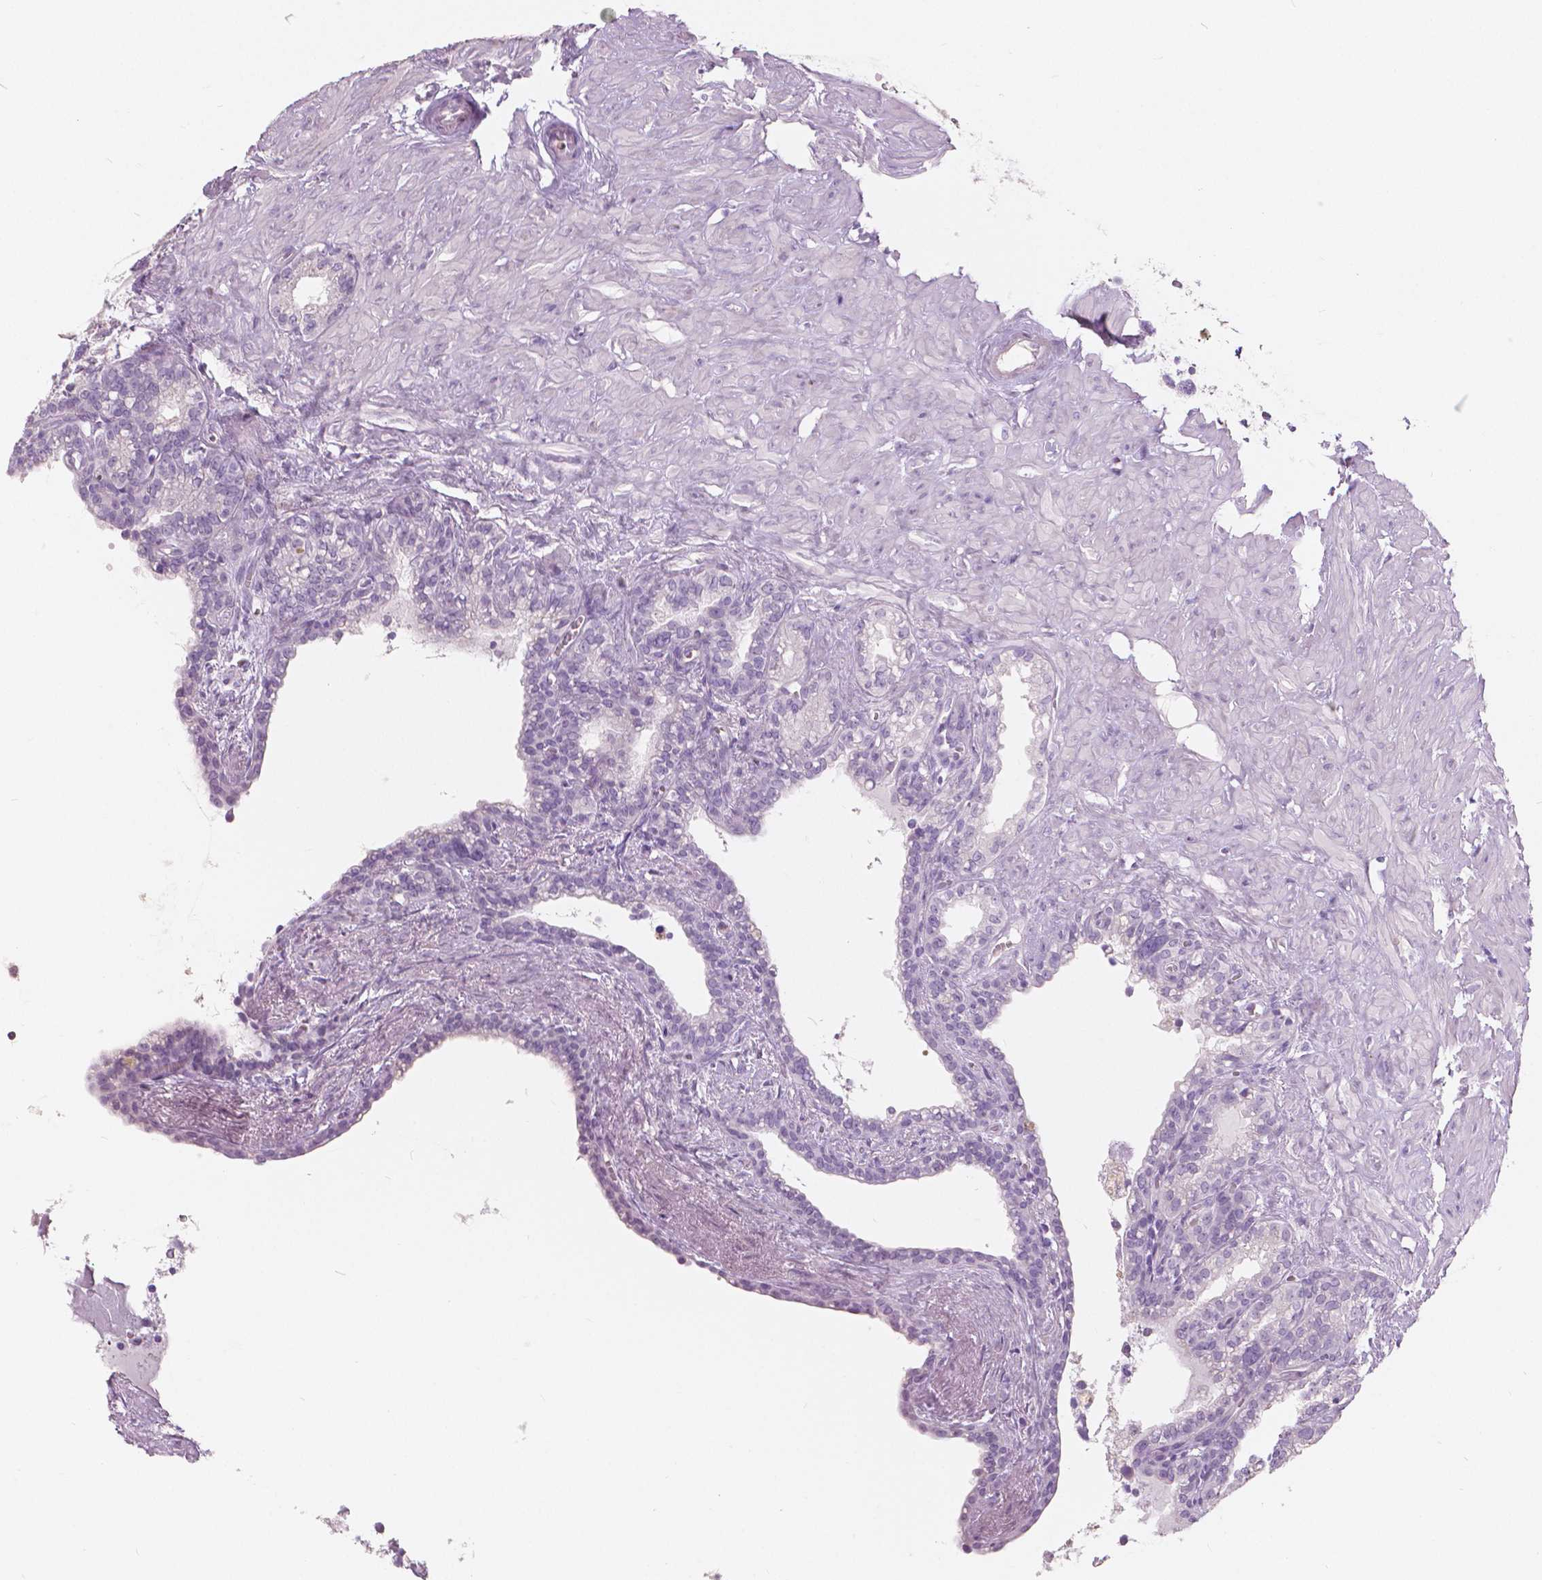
{"staining": {"intensity": "negative", "quantity": "none", "location": "none"}, "tissue": "seminal vesicle", "cell_type": "Glandular cells", "image_type": "normal", "snomed": [{"axis": "morphology", "description": "Normal tissue, NOS"}, {"axis": "morphology", "description": "Urothelial carcinoma, NOS"}, {"axis": "topography", "description": "Urinary bladder"}, {"axis": "topography", "description": "Seminal veicle"}], "caption": "This histopathology image is of normal seminal vesicle stained with immunohistochemistry (IHC) to label a protein in brown with the nuclei are counter-stained blue. There is no expression in glandular cells. (Stains: DAB (3,3'-diaminobenzidine) immunohistochemistry (IHC) with hematoxylin counter stain, Microscopy: brightfield microscopy at high magnification).", "gene": "A4GNT", "patient": {"sex": "male", "age": 76}}